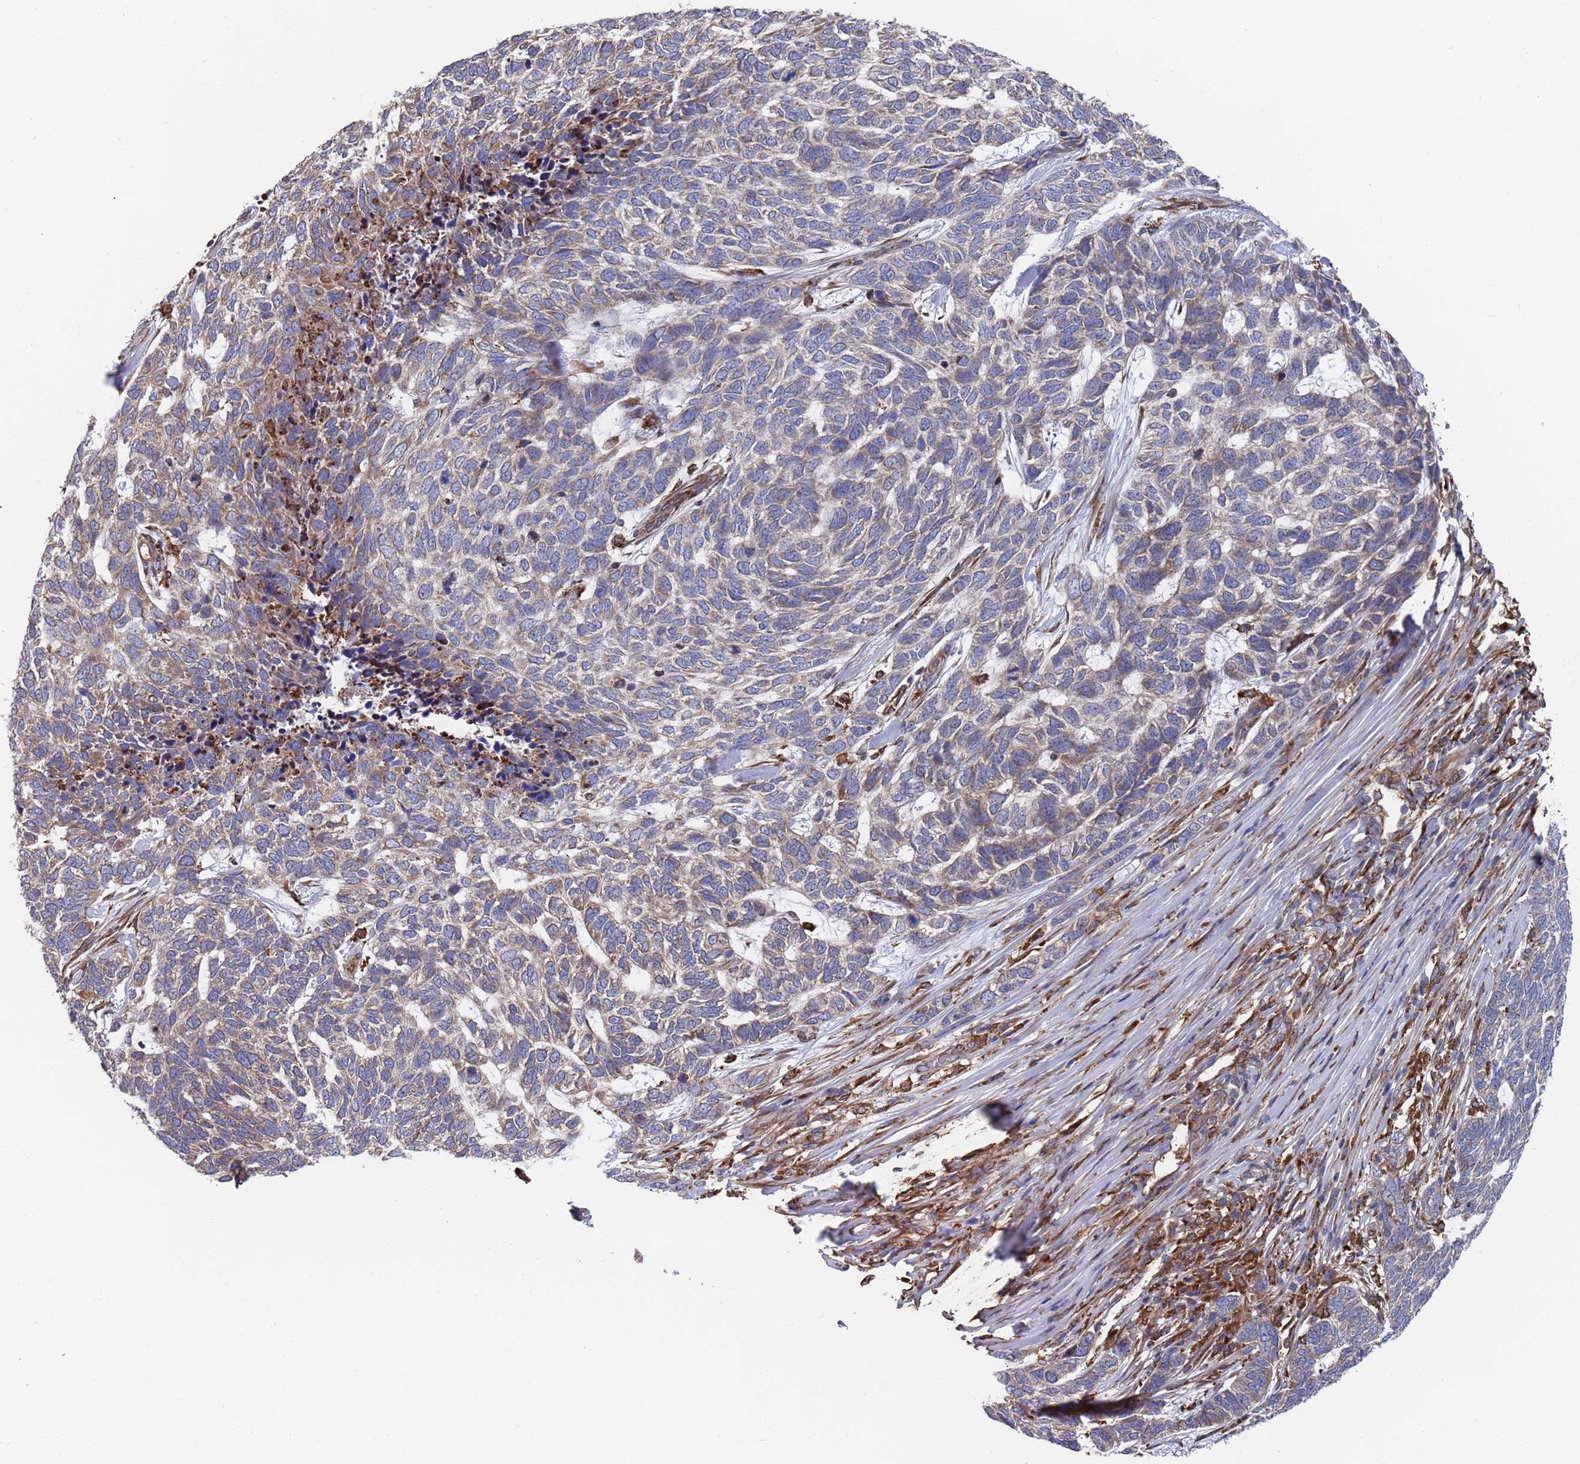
{"staining": {"intensity": "weak", "quantity": "25%-75%", "location": "cytoplasmic/membranous"}, "tissue": "skin cancer", "cell_type": "Tumor cells", "image_type": "cancer", "snomed": [{"axis": "morphology", "description": "Basal cell carcinoma"}, {"axis": "topography", "description": "Skin"}], "caption": "Tumor cells exhibit low levels of weak cytoplasmic/membranous expression in approximately 25%-75% of cells in skin cancer (basal cell carcinoma). (Brightfield microscopy of DAB IHC at high magnification).", "gene": "GID8", "patient": {"sex": "female", "age": 65}}